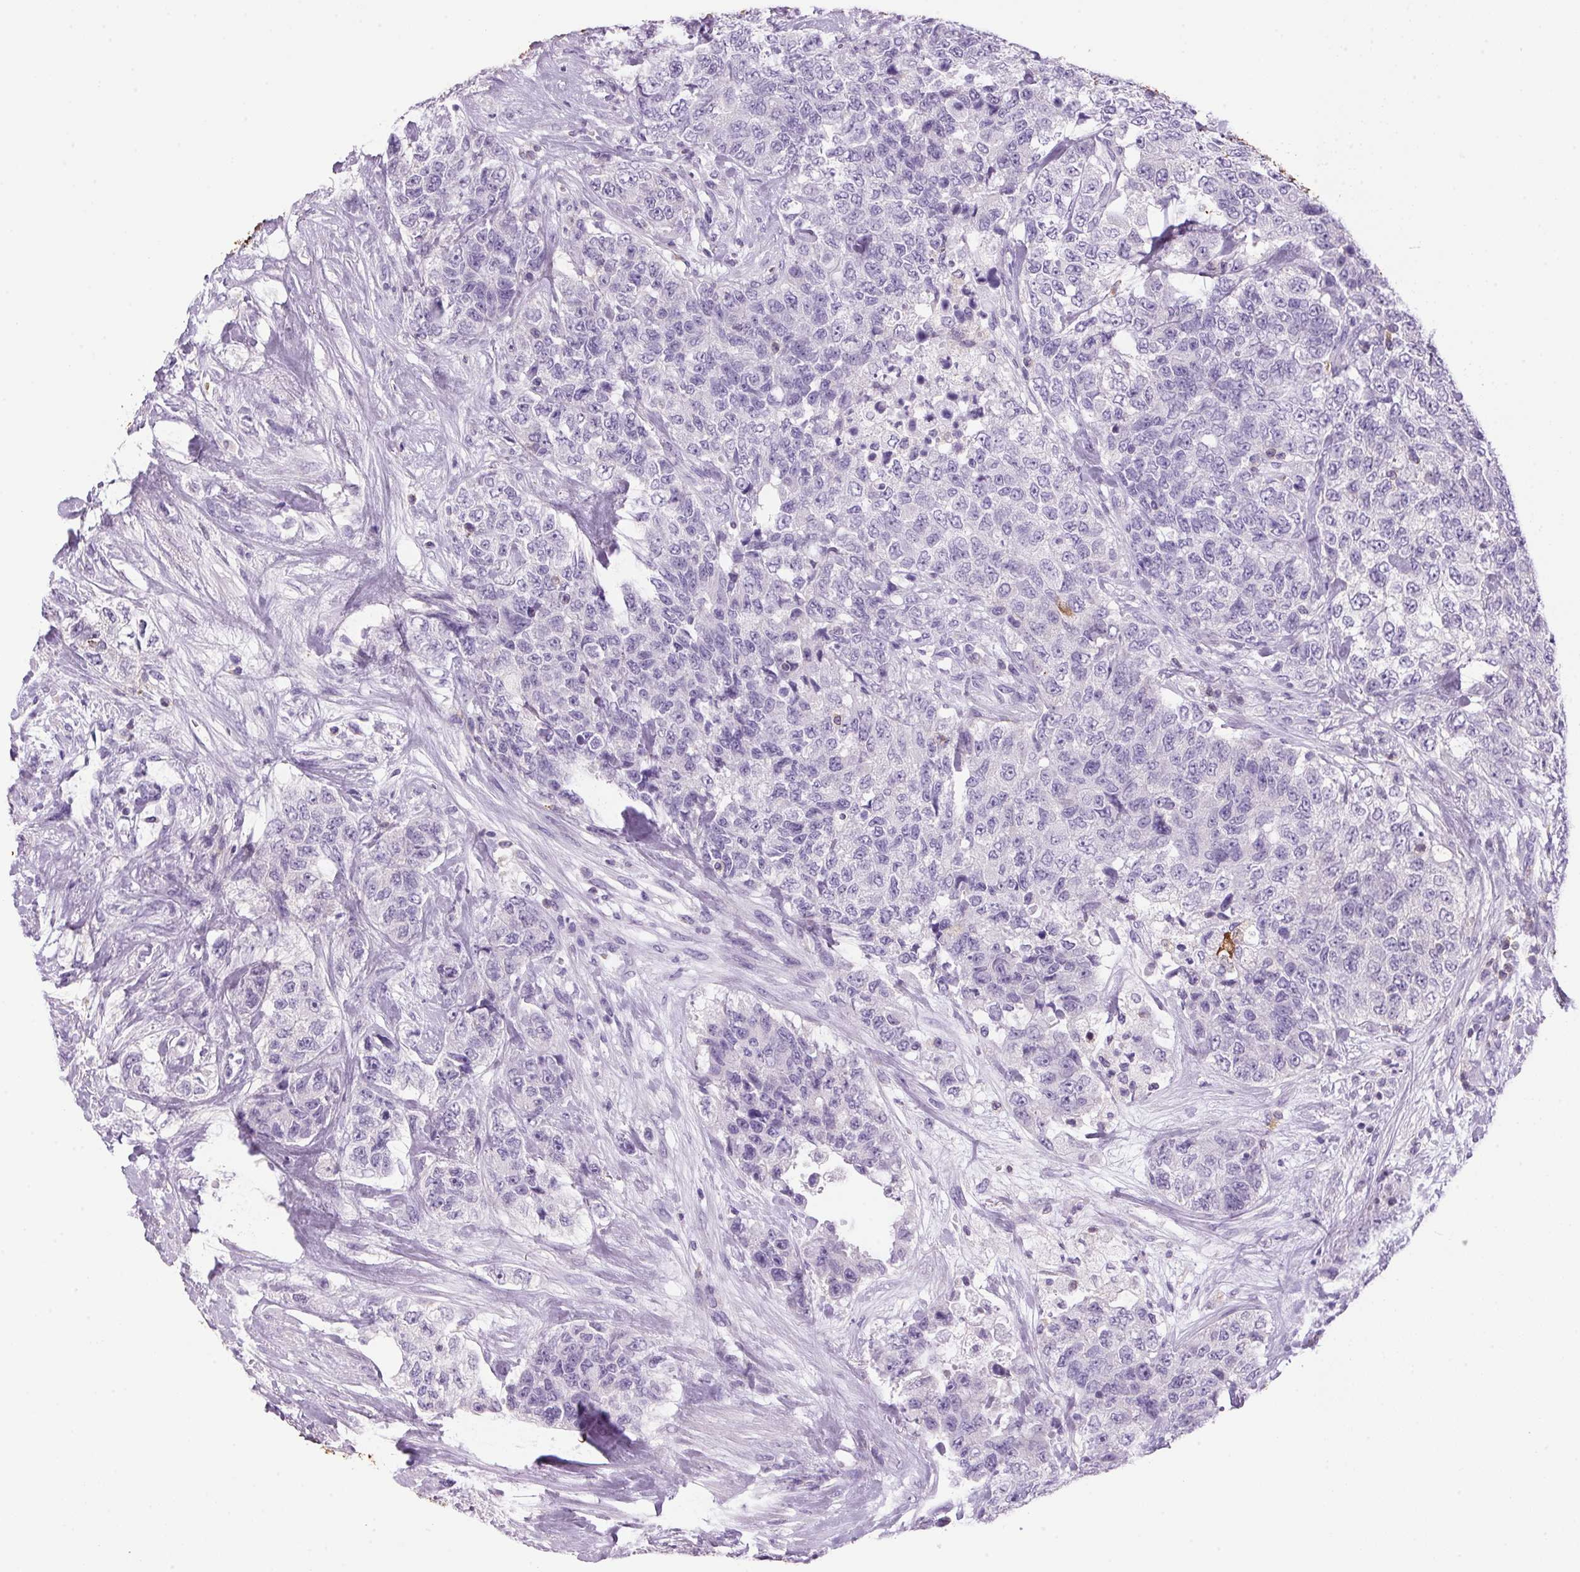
{"staining": {"intensity": "negative", "quantity": "none", "location": "none"}, "tissue": "urothelial cancer", "cell_type": "Tumor cells", "image_type": "cancer", "snomed": [{"axis": "morphology", "description": "Urothelial carcinoma, High grade"}, {"axis": "topography", "description": "Urinary bladder"}], "caption": "Photomicrograph shows no significant protein positivity in tumor cells of urothelial cancer.", "gene": "S100A2", "patient": {"sex": "female", "age": 78}}